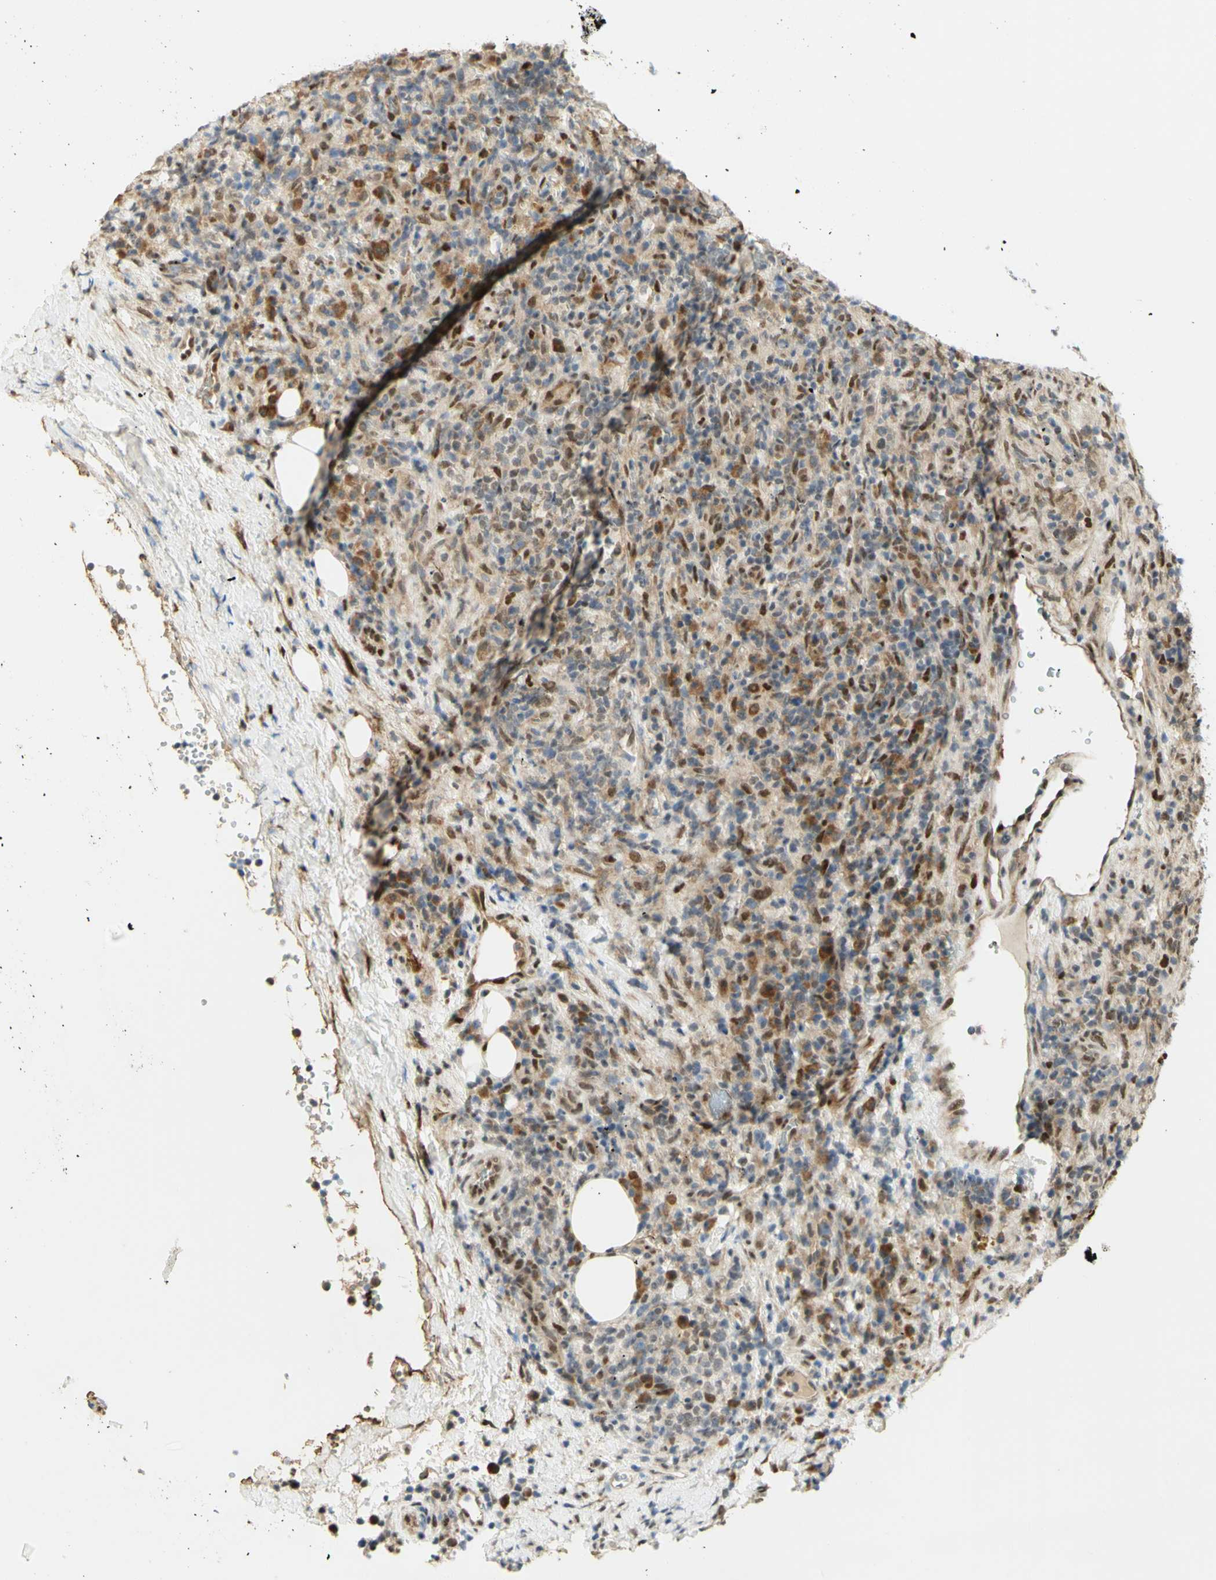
{"staining": {"intensity": "weak", "quantity": "25%-75%", "location": "nuclear"}, "tissue": "lymphoma", "cell_type": "Tumor cells", "image_type": "cancer", "snomed": [{"axis": "morphology", "description": "Malignant lymphoma, non-Hodgkin's type, High grade"}, {"axis": "topography", "description": "Lymph node"}], "caption": "Weak nuclear staining for a protein is appreciated in about 25%-75% of tumor cells of high-grade malignant lymphoma, non-Hodgkin's type using immunohistochemistry.", "gene": "DDX1", "patient": {"sex": "female", "age": 76}}